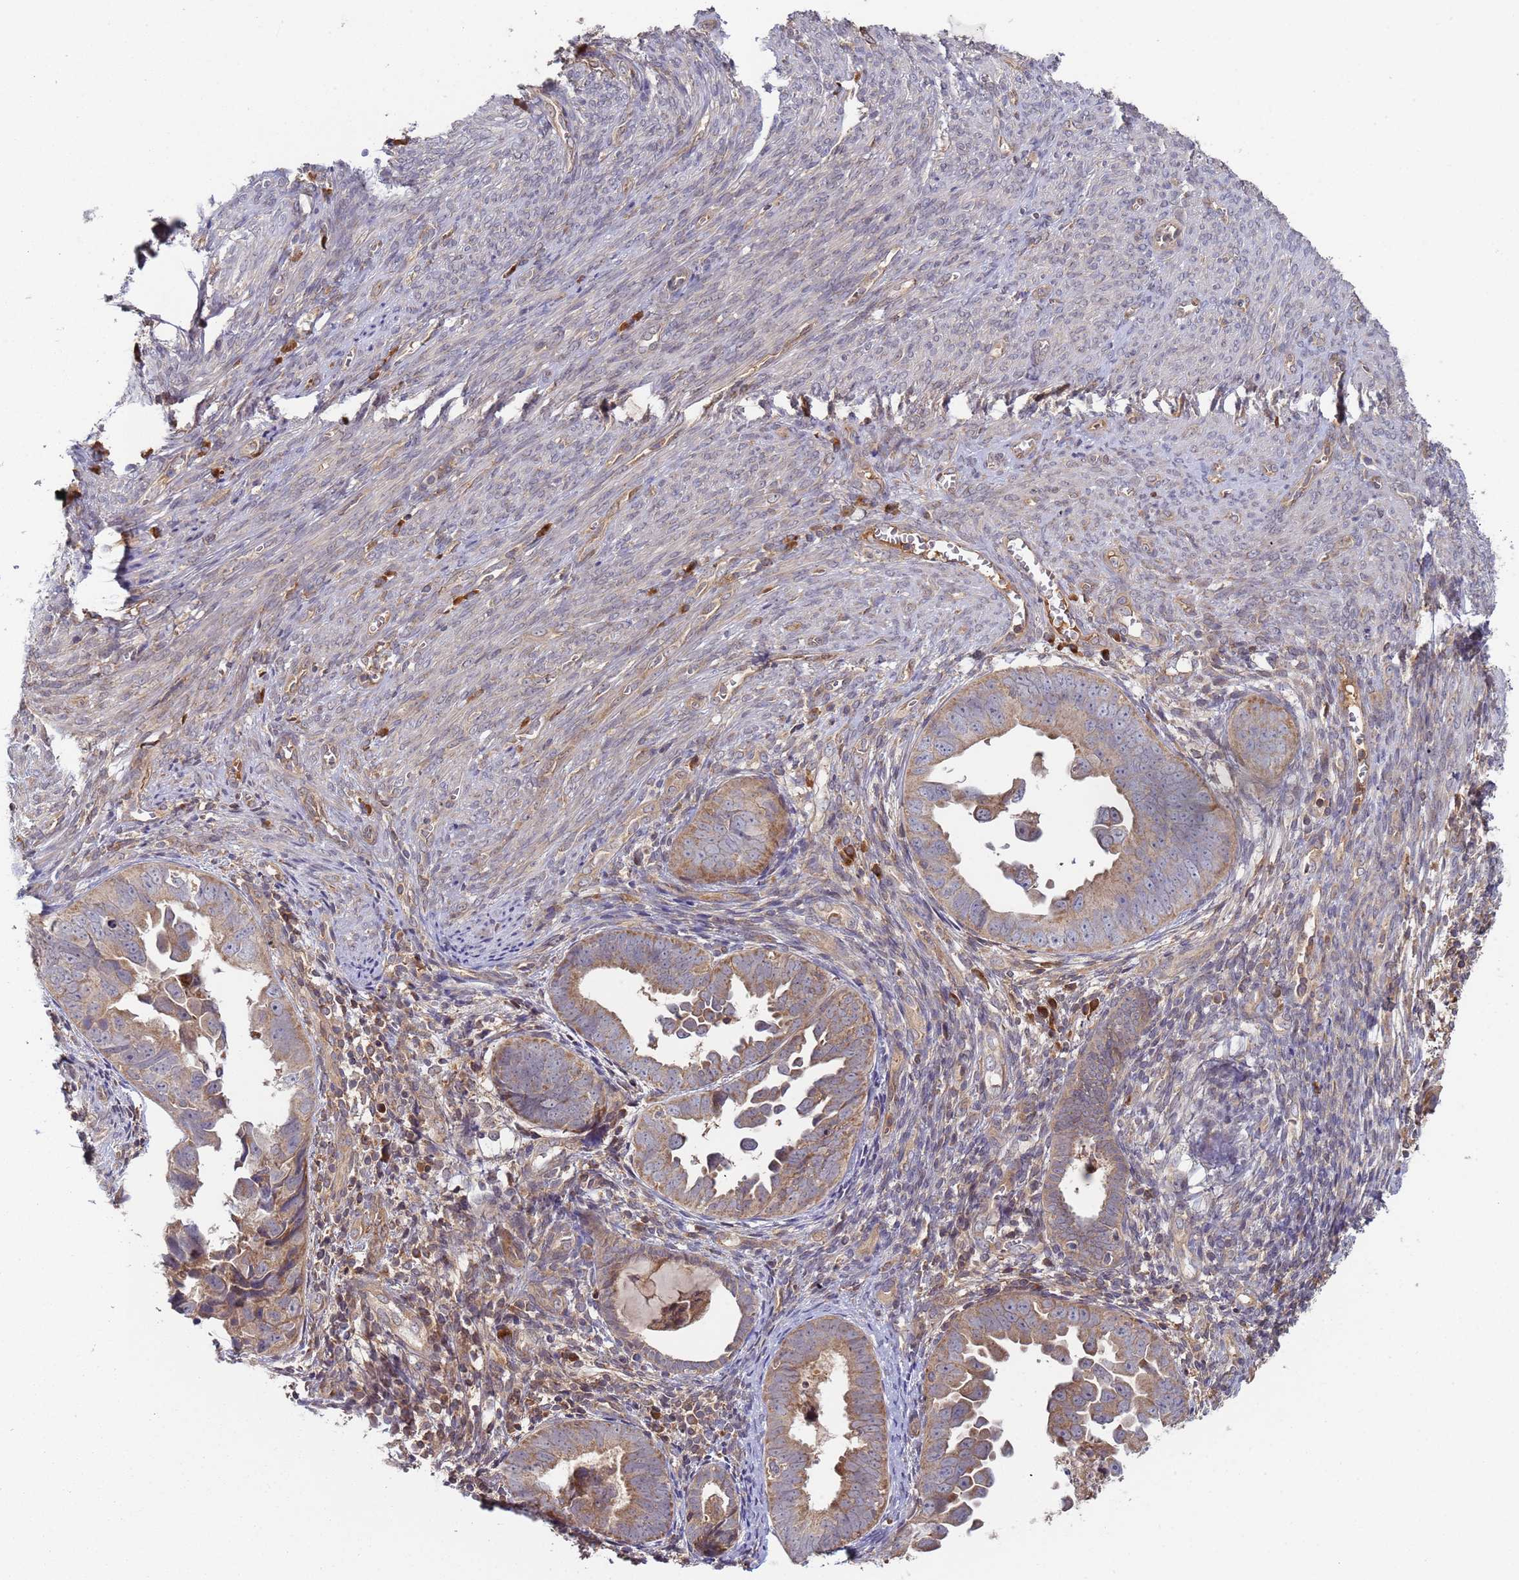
{"staining": {"intensity": "moderate", "quantity": ">75%", "location": "cytoplasmic/membranous"}, "tissue": "endometrial cancer", "cell_type": "Tumor cells", "image_type": "cancer", "snomed": [{"axis": "morphology", "description": "Adenocarcinoma, NOS"}, {"axis": "topography", "description": "Endometrium"}], "caption": "Human endometrial cancer (adenocarcinoma) stained for a protein (brown) displays moderate cytoplasmic/membranous positive expression in about >75% of tumor cells.", "gene": "OR5A2", "patient": {"sex": "female", "age": 75}}